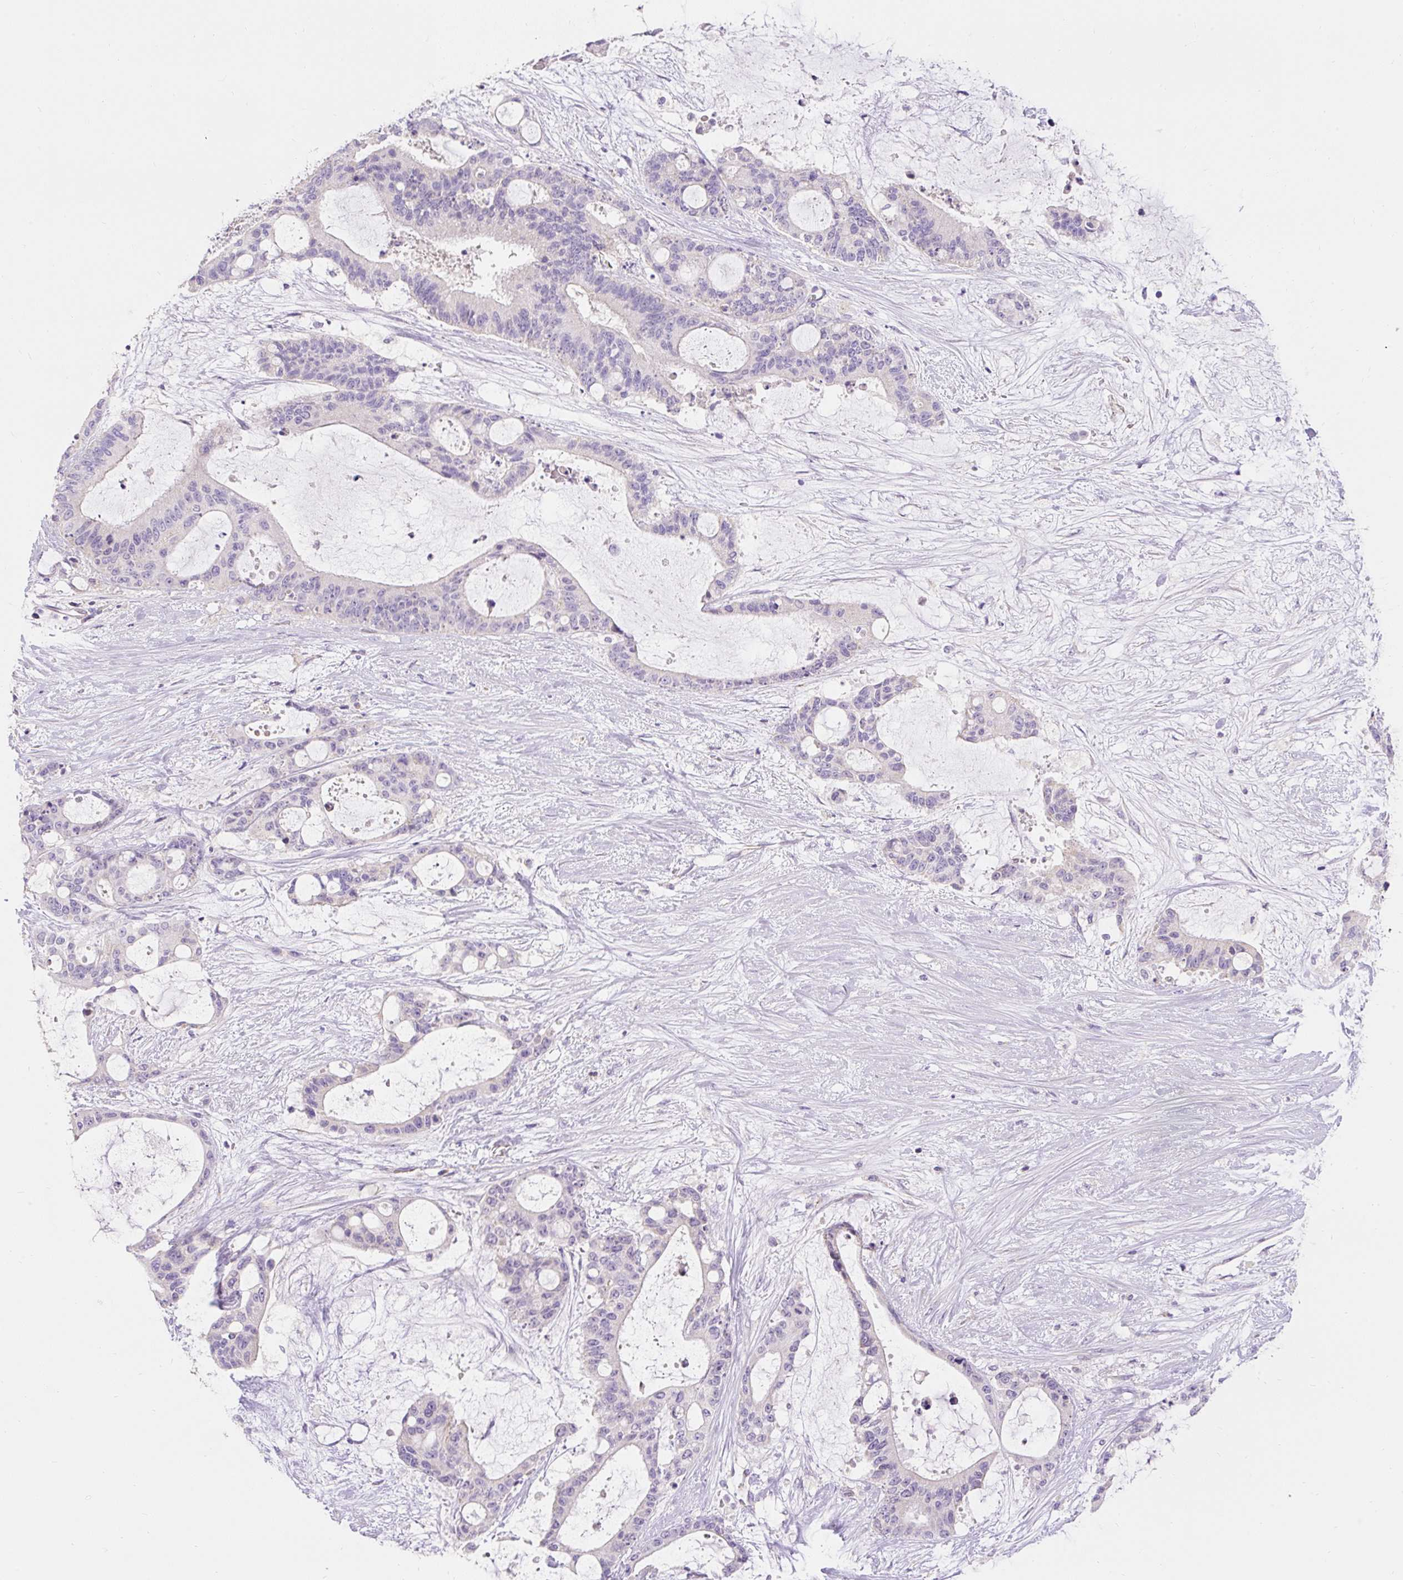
{"staining": {"intensity": "negative", "quantity": "none", "location": "none"}, "tissue": "liver cancer", "cell_type": "Tumor cells", "image_type": "cancer", "snomed": [{"axis": "morphology", "description": "Normal tissue, NOS"}, {"axis": "morphology", "description": "Cholangiocarcinoma"}, {"axis": "topography", "description": "Liver"}, {"axis": "topography", "description": "Peripheral nerve tissue"}], "caption": "Tumor cells show no significant expression in cholangiocarcinoma (liver). (Immunohistochemistry (ihc), brightfield microscopy, high magnification).", "gene": "PMAIP1", "patient": {"sex": "female", "age": 73}}